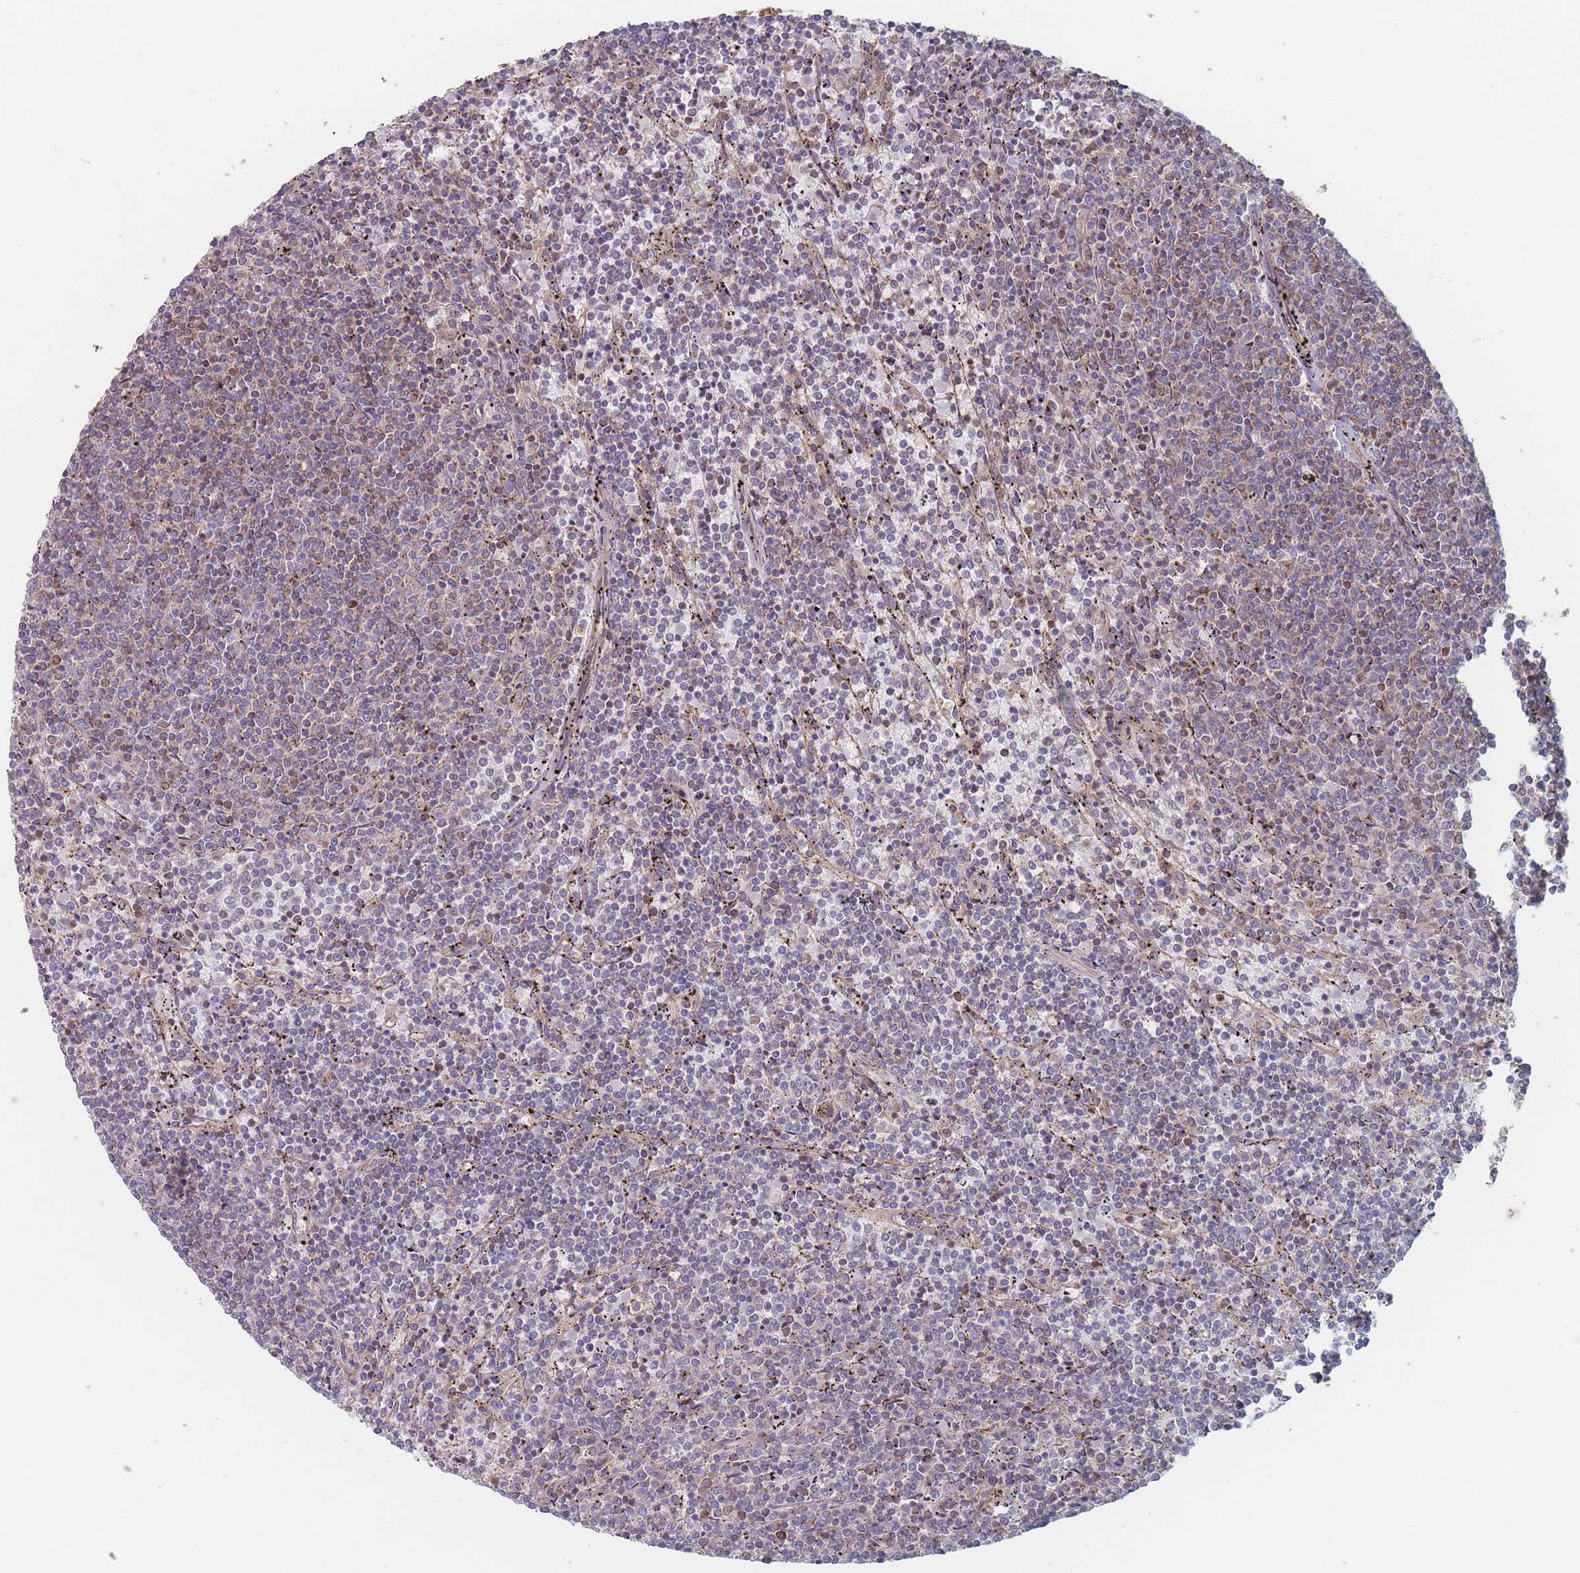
{"staining": {"intensity": "negative", "quantity": "none", "location": "none"}, "tissue": "lymphoma", "cell_type": "Tumor cells", "image_type": "cancer", "snomed": [{"axis": "morphology", "description": "Malignant lymphoma, non-Hodgkin's type, Low grade"}, {"axis": "topography", "description": "Spleen"}], "caption": "The photomicrograph exhibits no staining of tumor cells in malignant lymphoma, non-Hodgkin's type (low-grade).", "gene": "KDSR", "patient": {"sex": "female", "age": 50}}